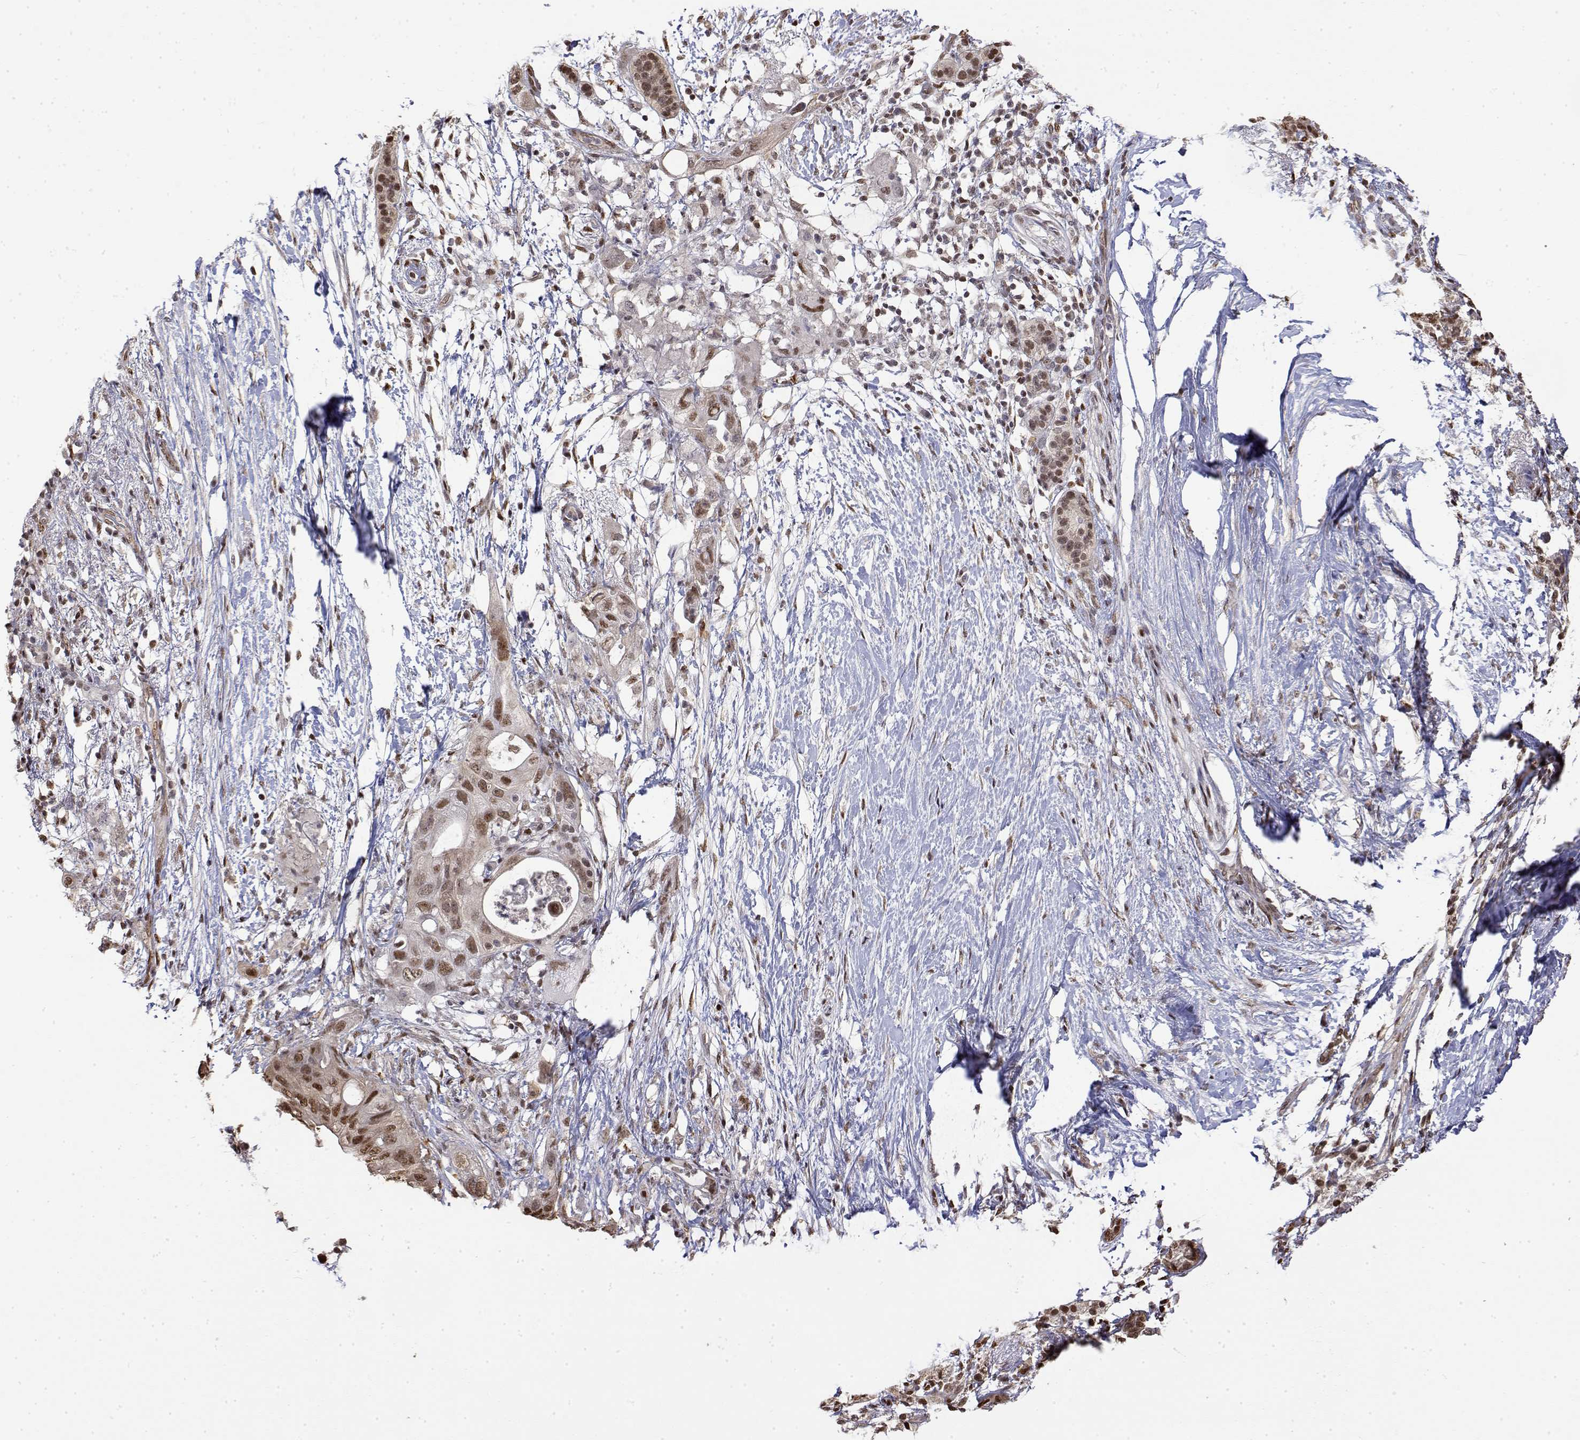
{"staining": {"intensity": "moderate", "quantity": ">75%", "location": "nuclear"}, "tissue": "pancreatic cancer", "cell_type": "Tumor cells", "image_type": "cancer", "snomed": [{"axis": "morphology", "description": "Adenocarcinoma, NOS"}, {"axis": "topography", "description": "Pancreas"}], "caption": "Pancreatic adenocarcinoma stained for a protein exhibits moderate nuclear positivity in tumor cells.", "gene": "TPI1", "patient": {"sex": "female", "age": 72}}